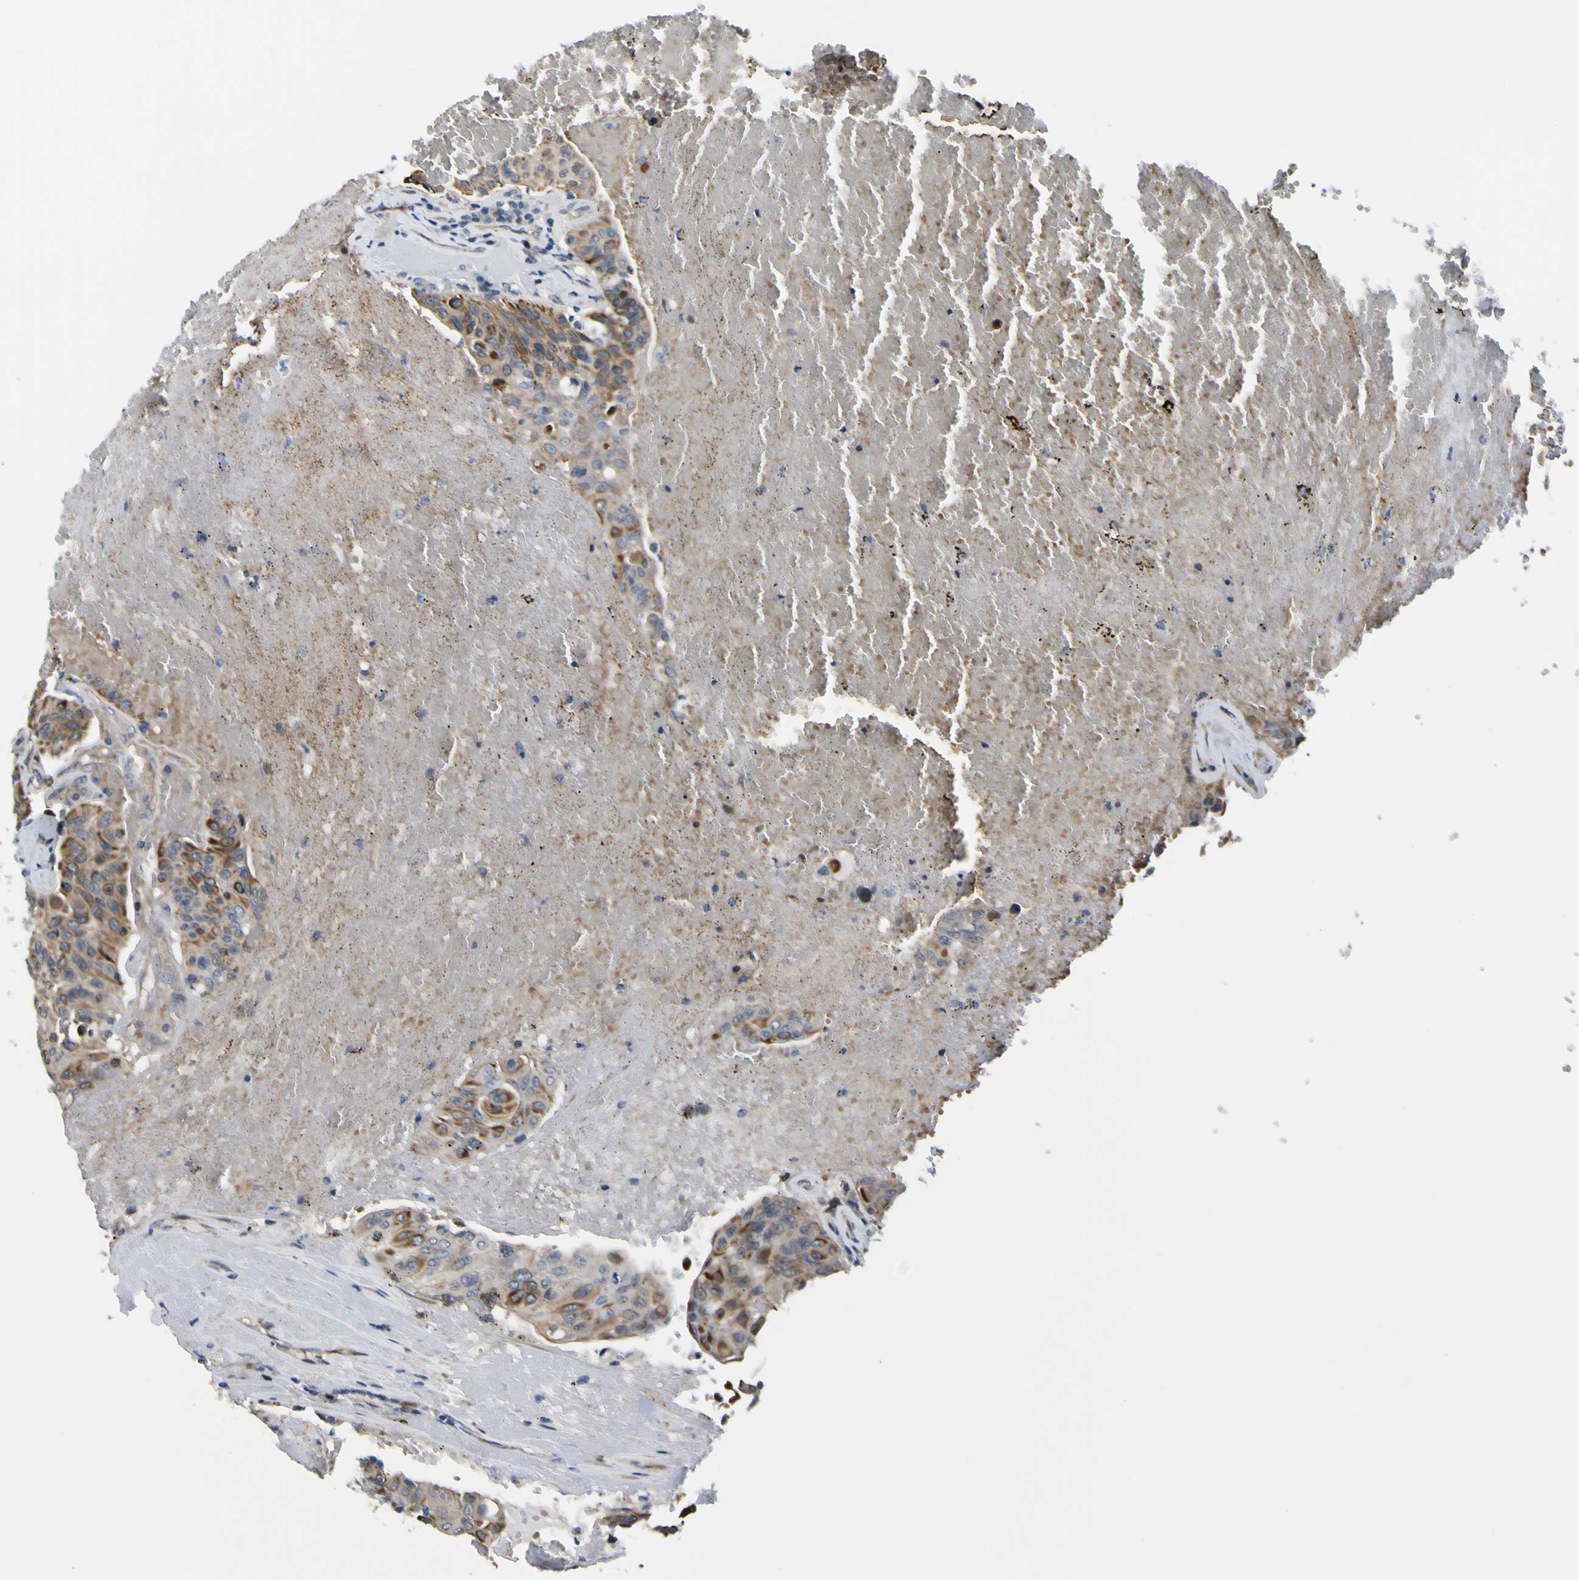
{"staining": {"intensity": "strong", "quantity": "25%-75%", "location": "cytoplasmic/membranous"}, "tissue": "urothelial cancer", "cell_type": "Tumor cells", "image_type": "cancer", "snomed": [{"axis": "morphology", "description": "Urothelial carcinoma, High grade"}, {"axis": "topography", "description": "Urinary bladder"}], "caption": "Immunohistochemistry (IHC) photomicrograph of human high-grade urothelial carcinoma stained for a protein (brown), which displays high levels of strong cytoplasmic/membranous expression in approximately 25%-75% of tumor cells.", "gene": "KDM7A", "patient": {"sex": "male", "age": 66}}